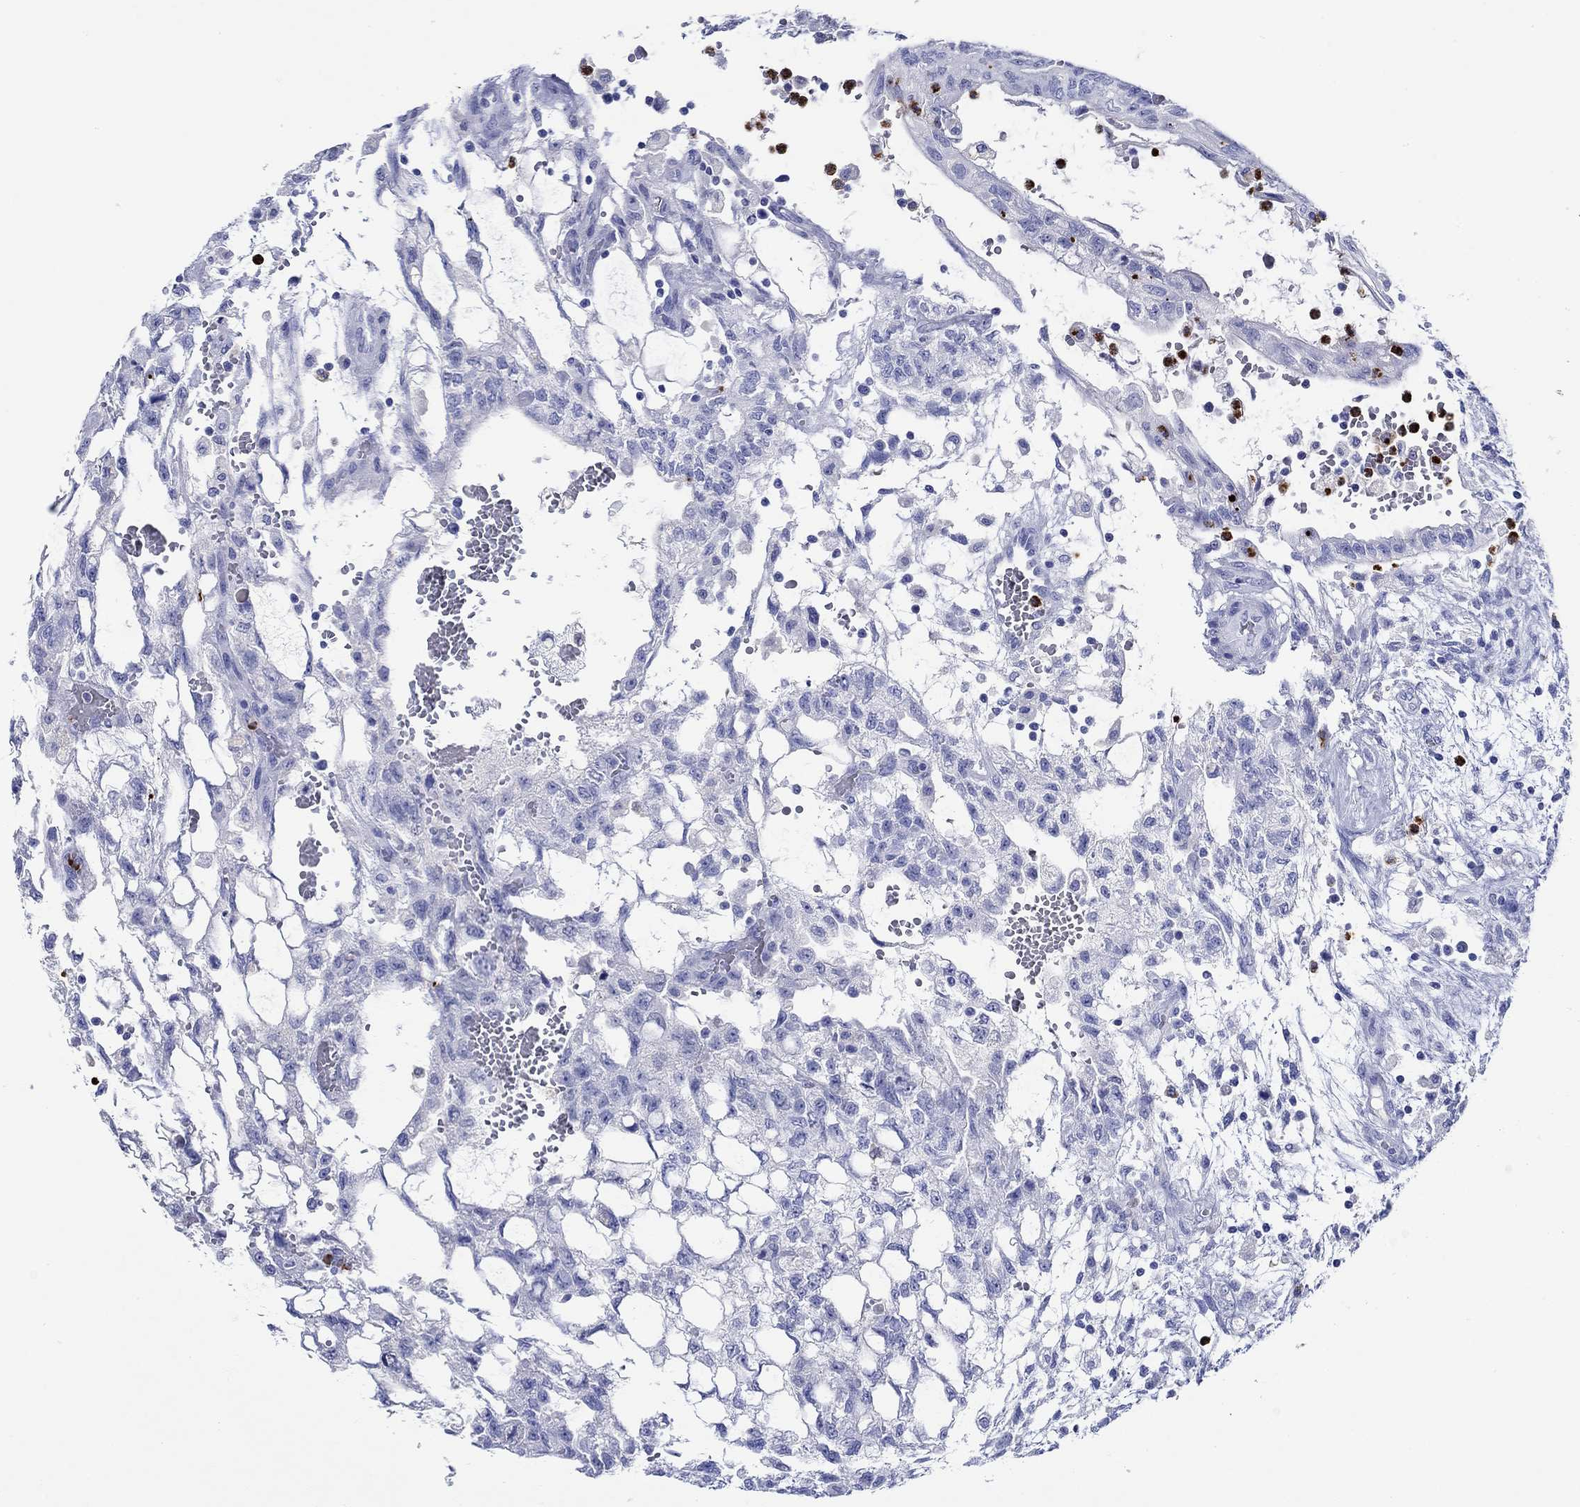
{"staining": {"intensity": "negative", "quantity": "none", "location": "none"}, "tissue": "testis cancer", "cell_type": "Tumor cells", "image_type": "cancer", "snomed": [{"axis": "morphology", "description": "Carcinoma, Embryonal, NOS"}, {"axis": "topography", "description": "Testis"}], "caption": "Immunohistochemical staining of human testis embryonal carcinoma shows no significant expression in tumor cells.", "gene": "EPX", "patient": {"sex": "male", "age": 32}}